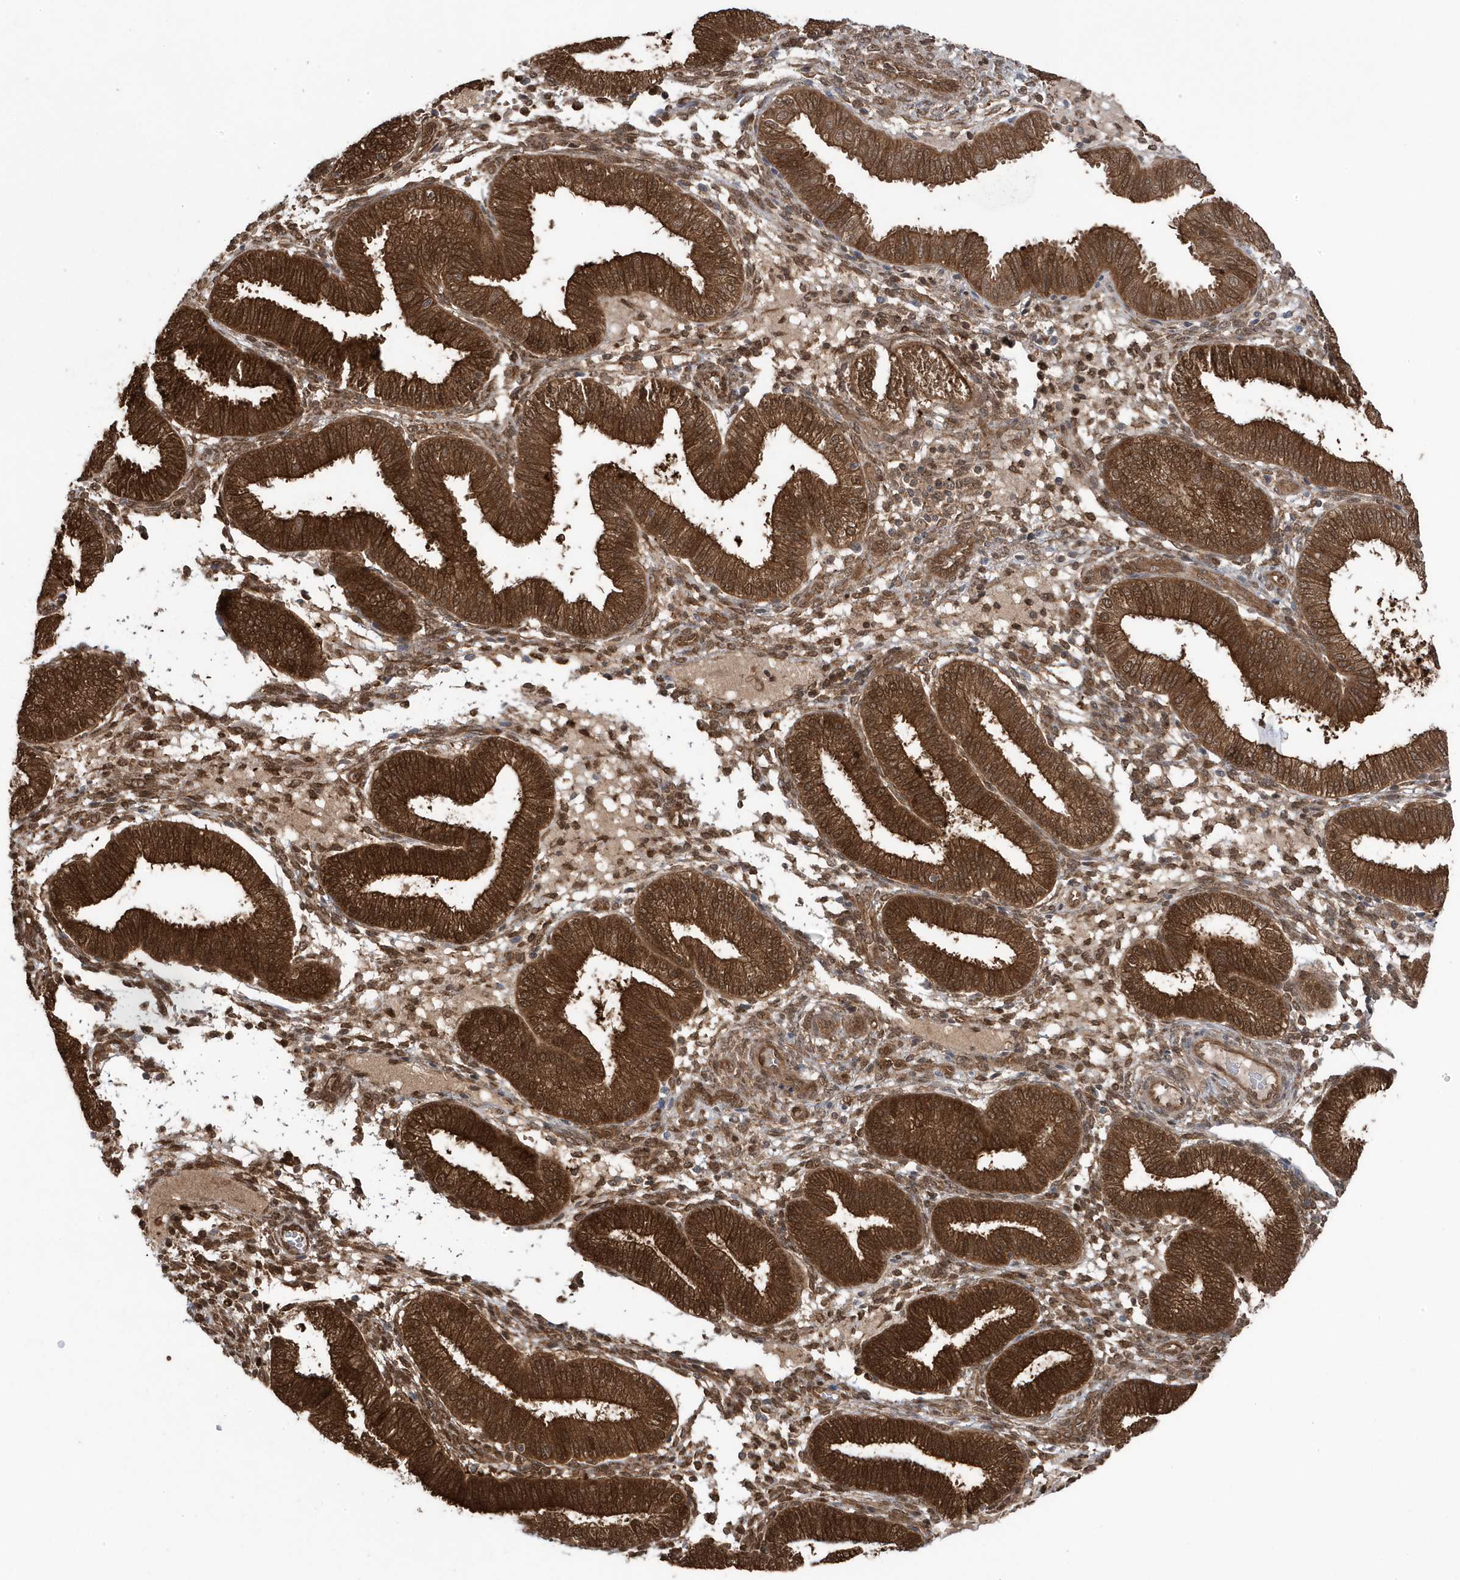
{"staining": {"intensity": "moderate", "quantity": ">75%", "location": "cytoplasmic/membranous,nuclear"}, "tissue": "endometrium", "cell_type": "Cells in endometrial stroma", "image_type": "normal", "snomed": [{"axis": "morphology", "description": "Normal tissue, NOS"}, {"axis": "topography", "description": "Endometrium"}], "caption": "This photomicrograph exhibits immunohistochemistry staining of normal endometrium, with medium moderate cytoplasmic/membranous,nuclear expression in approximately >75% of cells in endometrial stroma.", "gene": "MAPK1IP1L", "patient": {"sex": "female", "age": 39}}